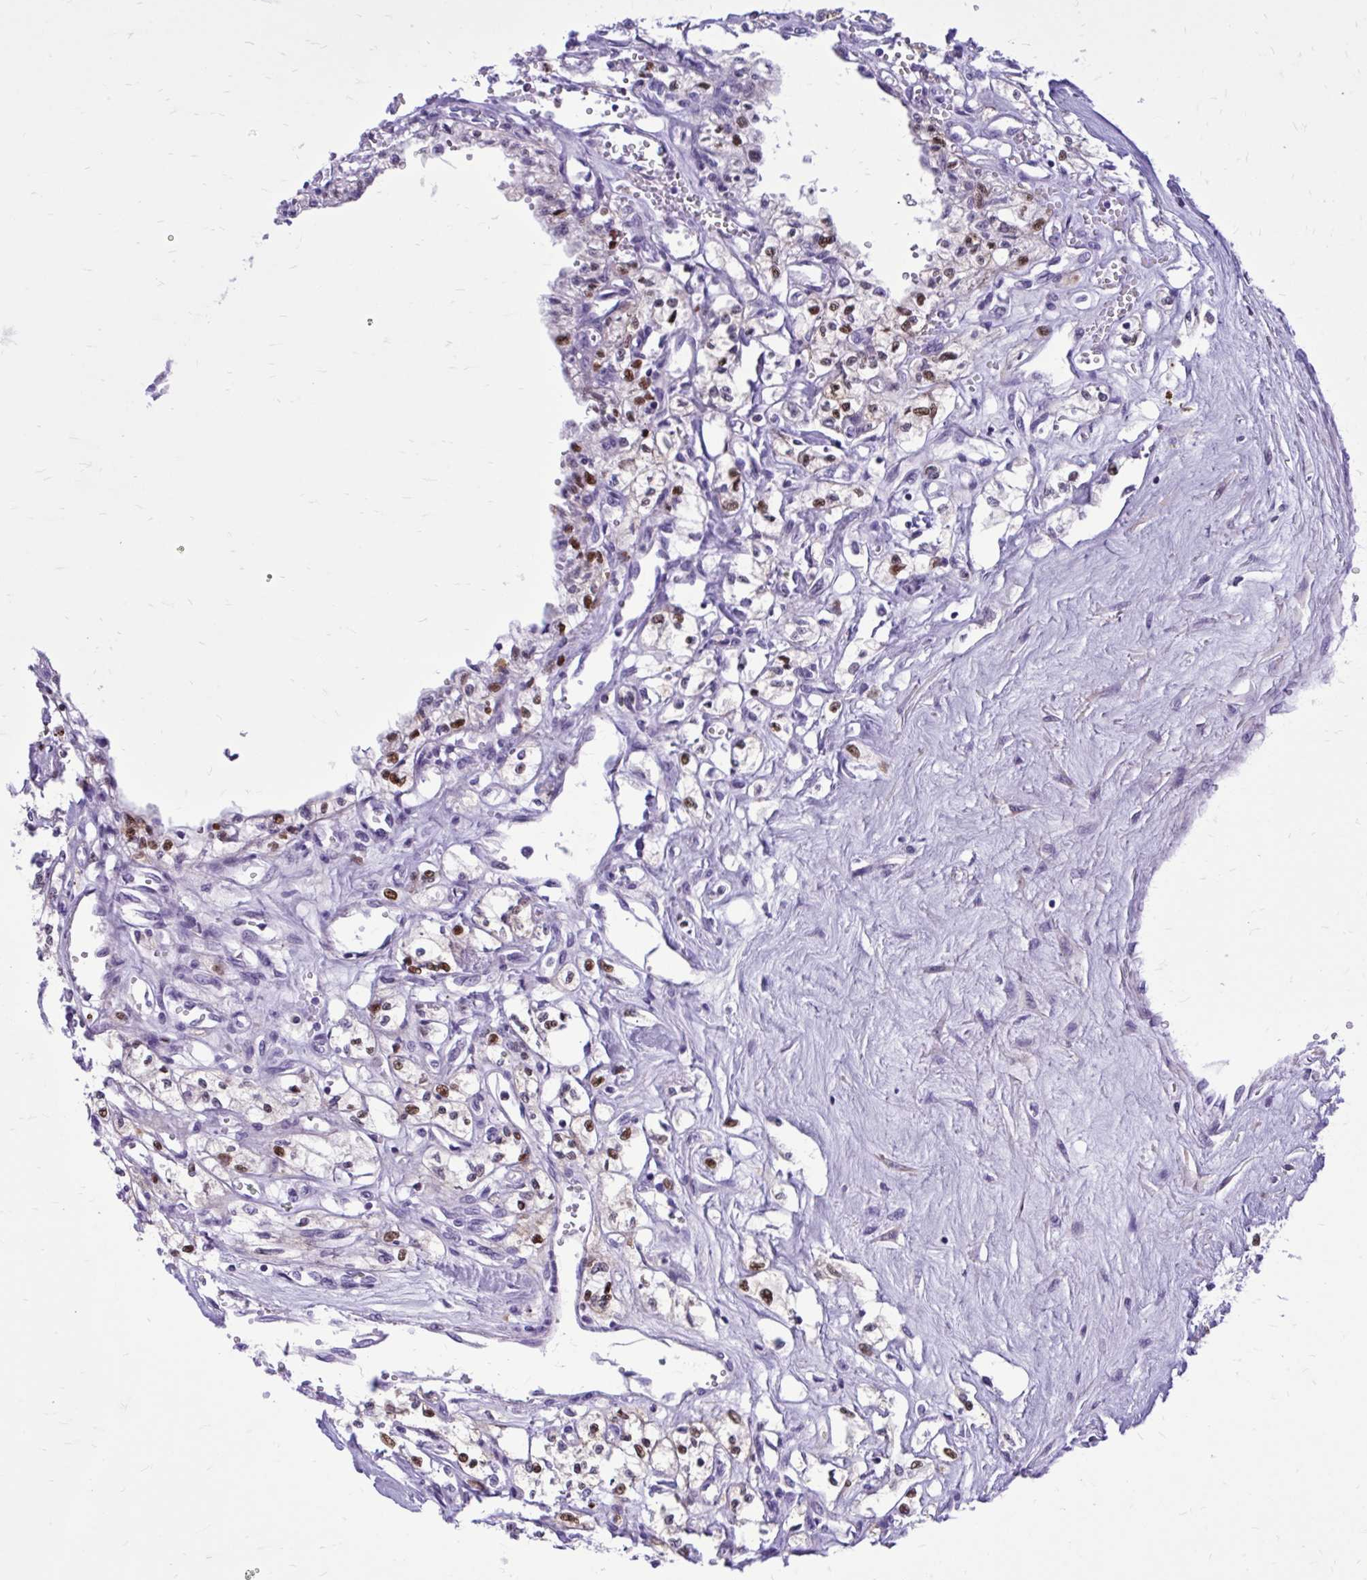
{"staining": {"intensity": "moderate", "quantity": "<25%", "location": "nuclear"}, "tissue": "renal cancer", "cell_type": "Tumor cells", "image_type": "cancer", "snomed": [{"axis": "morphology", "description": "Adenocarcinoma, NOS"}, {"axis": "topography", "description": "Kidney"}], "caption": "This image shows renal adenocarcinoma stained with immunohistochemistry to label a protein in brown. The nuclear of tumor cells show moderate positivity for the protein. Nuclei are counter-stained blue.", "gene": "ZBTB25", "patient": {"sex": "male", "age": 56}}